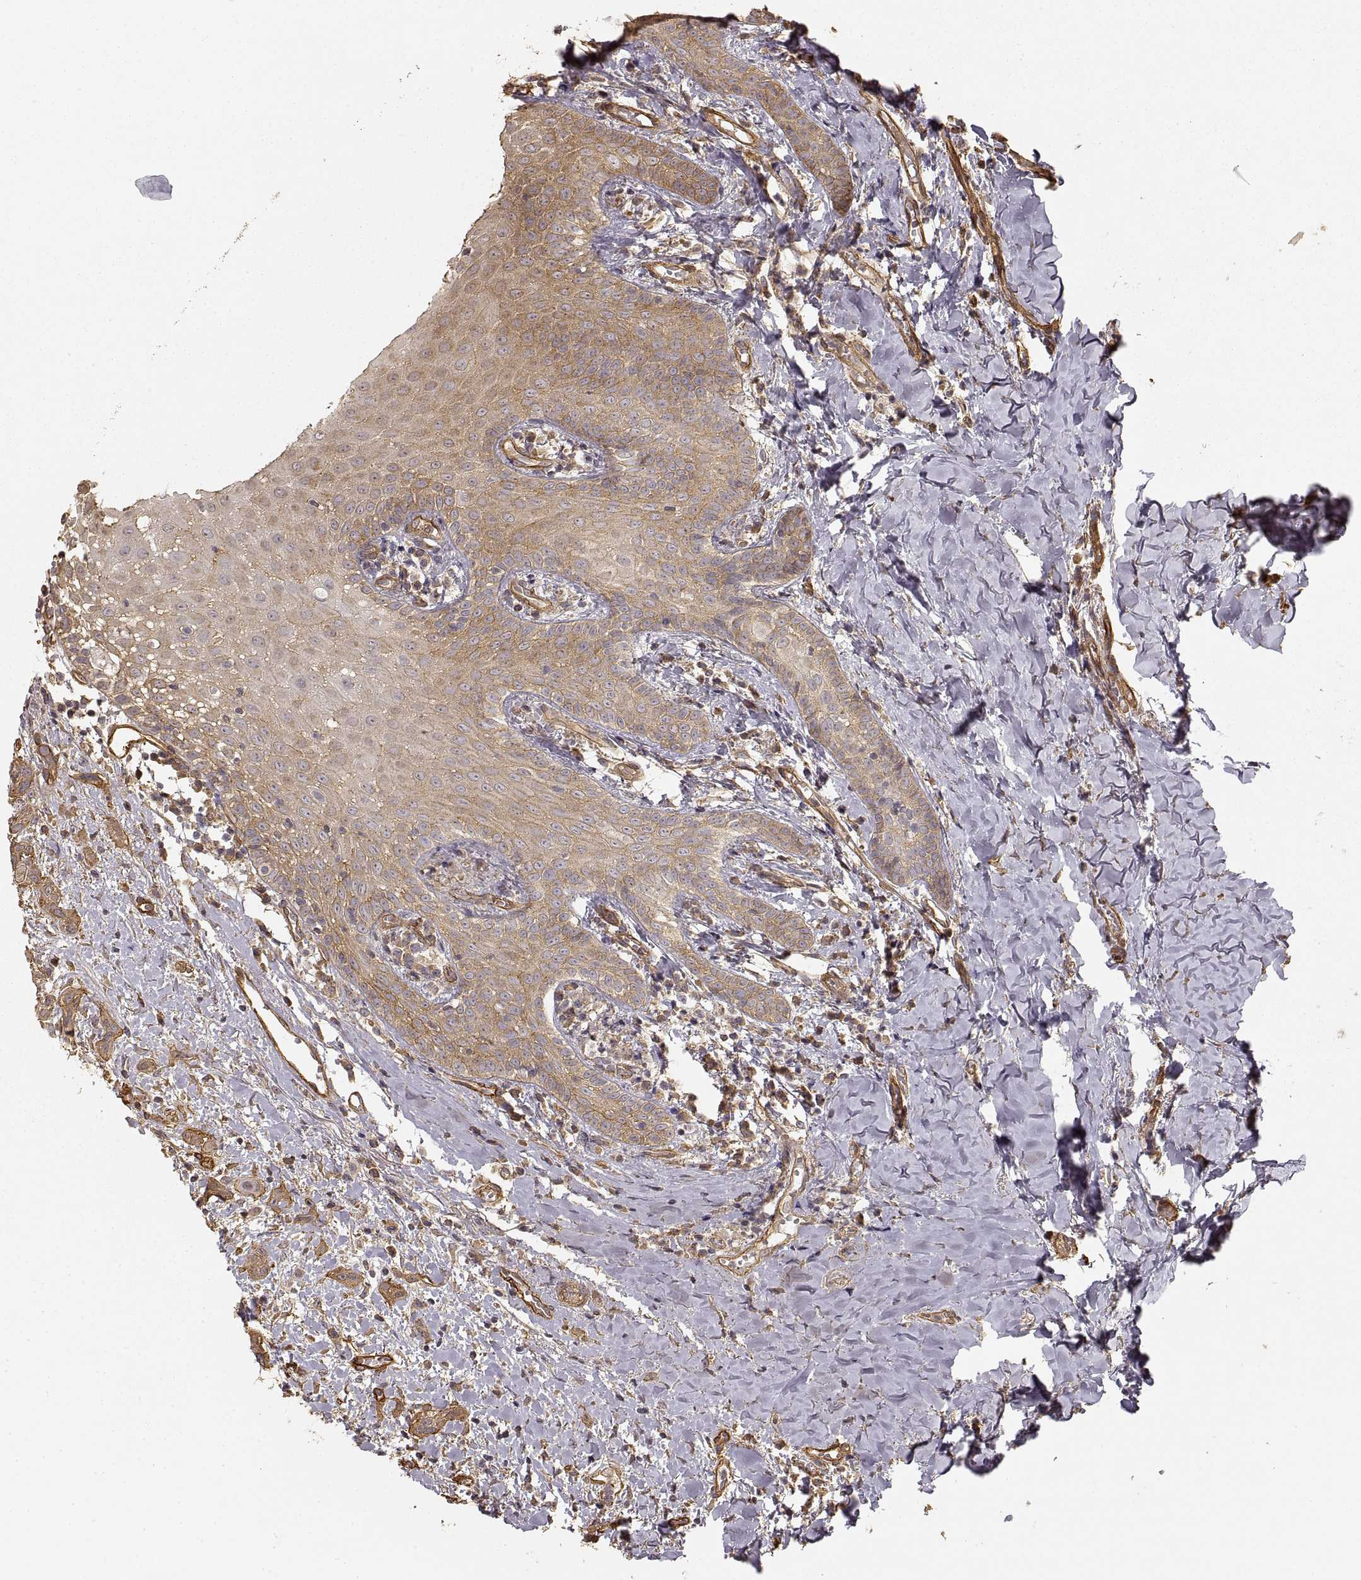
{"staining": {"intensity": "moderate", "quantity": ">75%", "location": "cytoplasmic/membranous"}, "tissue": "head and neck cancer", "cell_type": "Tumor cells", "image_type": "cancer", "snomed": [{"axis": "morphology", "description": "Normal tissue, NOS"}, {"axis": "morphology", "description": "Squamous cell carcinoma, NOS"}, {"axis": "topography", "description": "Oral tissue"}, {"axis": "topography", "description": "Salivary gland"}, {"axis": "topography", "description": "Head-Neck"}], "caption": "Immunohistochemistry of human head and neck squamous cell carcinoma exhibits medium levels of moderate cytoplasmic/membranous positivity in approximately >75% of tumor cells. (brown staining indicates protein expression, while blue staining denotes nuclei).", "gene": "LAMA4", "patient": {"sex": "female", "age": 62}}